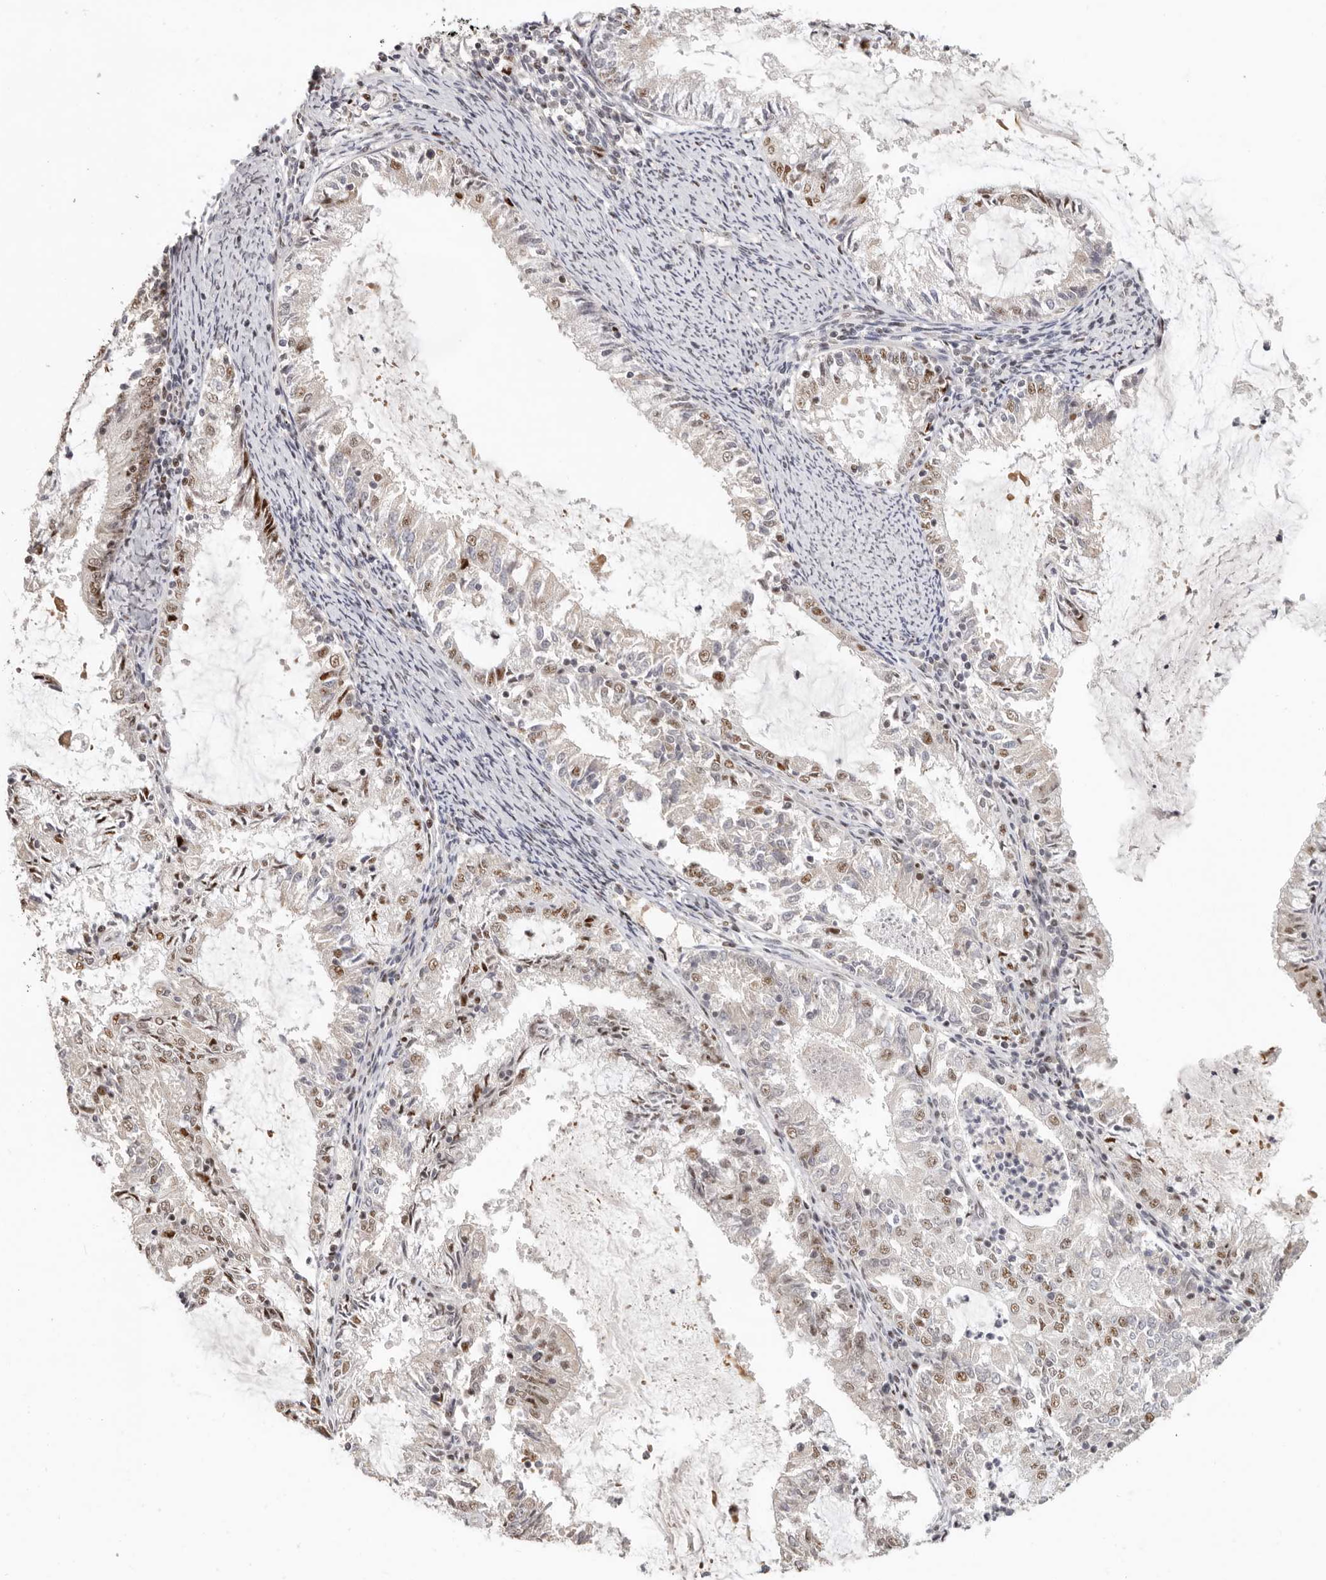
{"staining": {"intensity": "moderate", "quantity": "<25%", "location": "nuclear"}, "tissue": "endometrial cancer", "cell_type": "Tumor cells", "image_type": "cancer", "snomed": [{"axis": "morphology", "description": "Adenocarcinoma, NOS"}, {"axis": "topography", "description": "Endometrium"}], "caption": "Endometrial adenocarcinoma tissue displays moderate nuclear staining in approximately <25% of tumor cells, visualized by immunohistochemistry.", "gene": "GPBP1L1", "patient": {"sex": "female", "age": 57}}